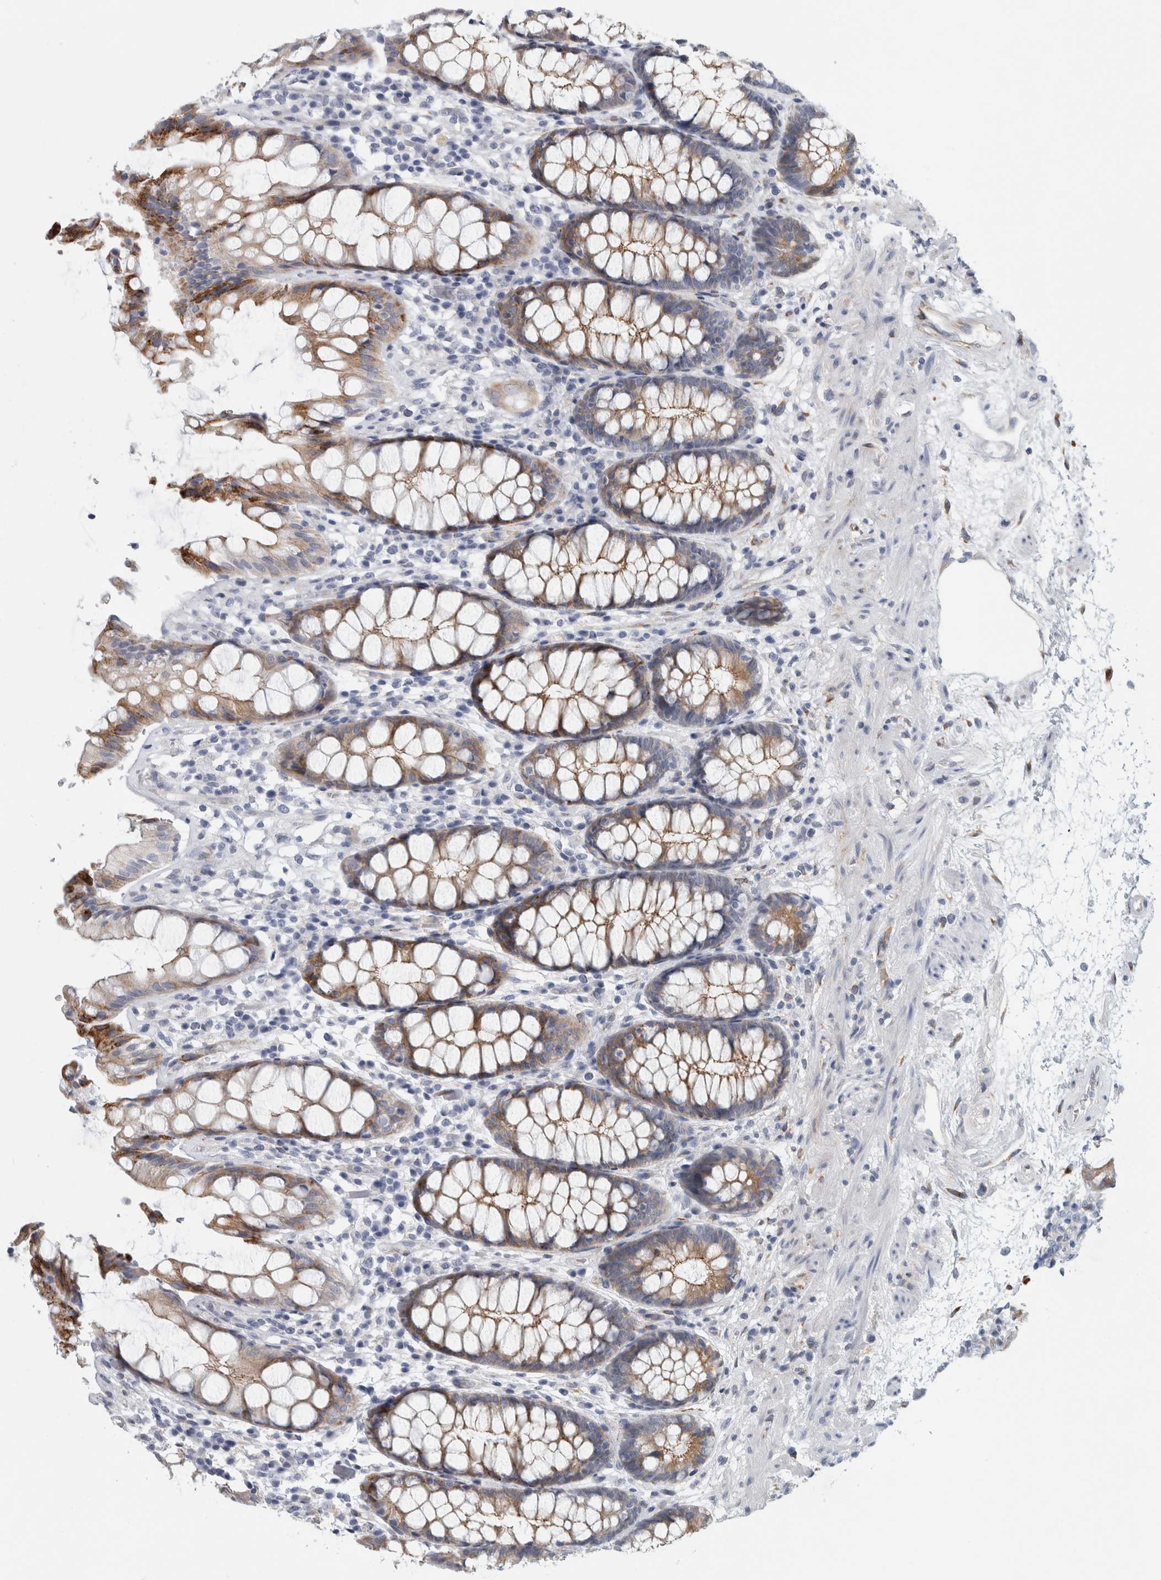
{"staining": {"intensity": "strong", "quantity": ">75%", "location": "cytoplasmic/membranous"}, "tissue": "rectum", "cell_type": "Glandular cells", "image_type": "normal", "snomed": [{"axis": "morphology", "description": "Normal tissue, NOS"}, {"axis": "topography", "description": "Rectum"}], "caption": "Immunohistochemical staining of unremarkable human rectum shows >75% levels of strong cytoplasmic/membranous protein staining in about >75% of glandular cells. The staining was performed using DAB (3,3'-diaminobenzidine) to visualize the protein expression in brown, while the nuclei were stained in blue with hematoxylin (Magnification: 20x).", "gene": "B3GNT3", "patient": {"sex": "male", "age": 64}}